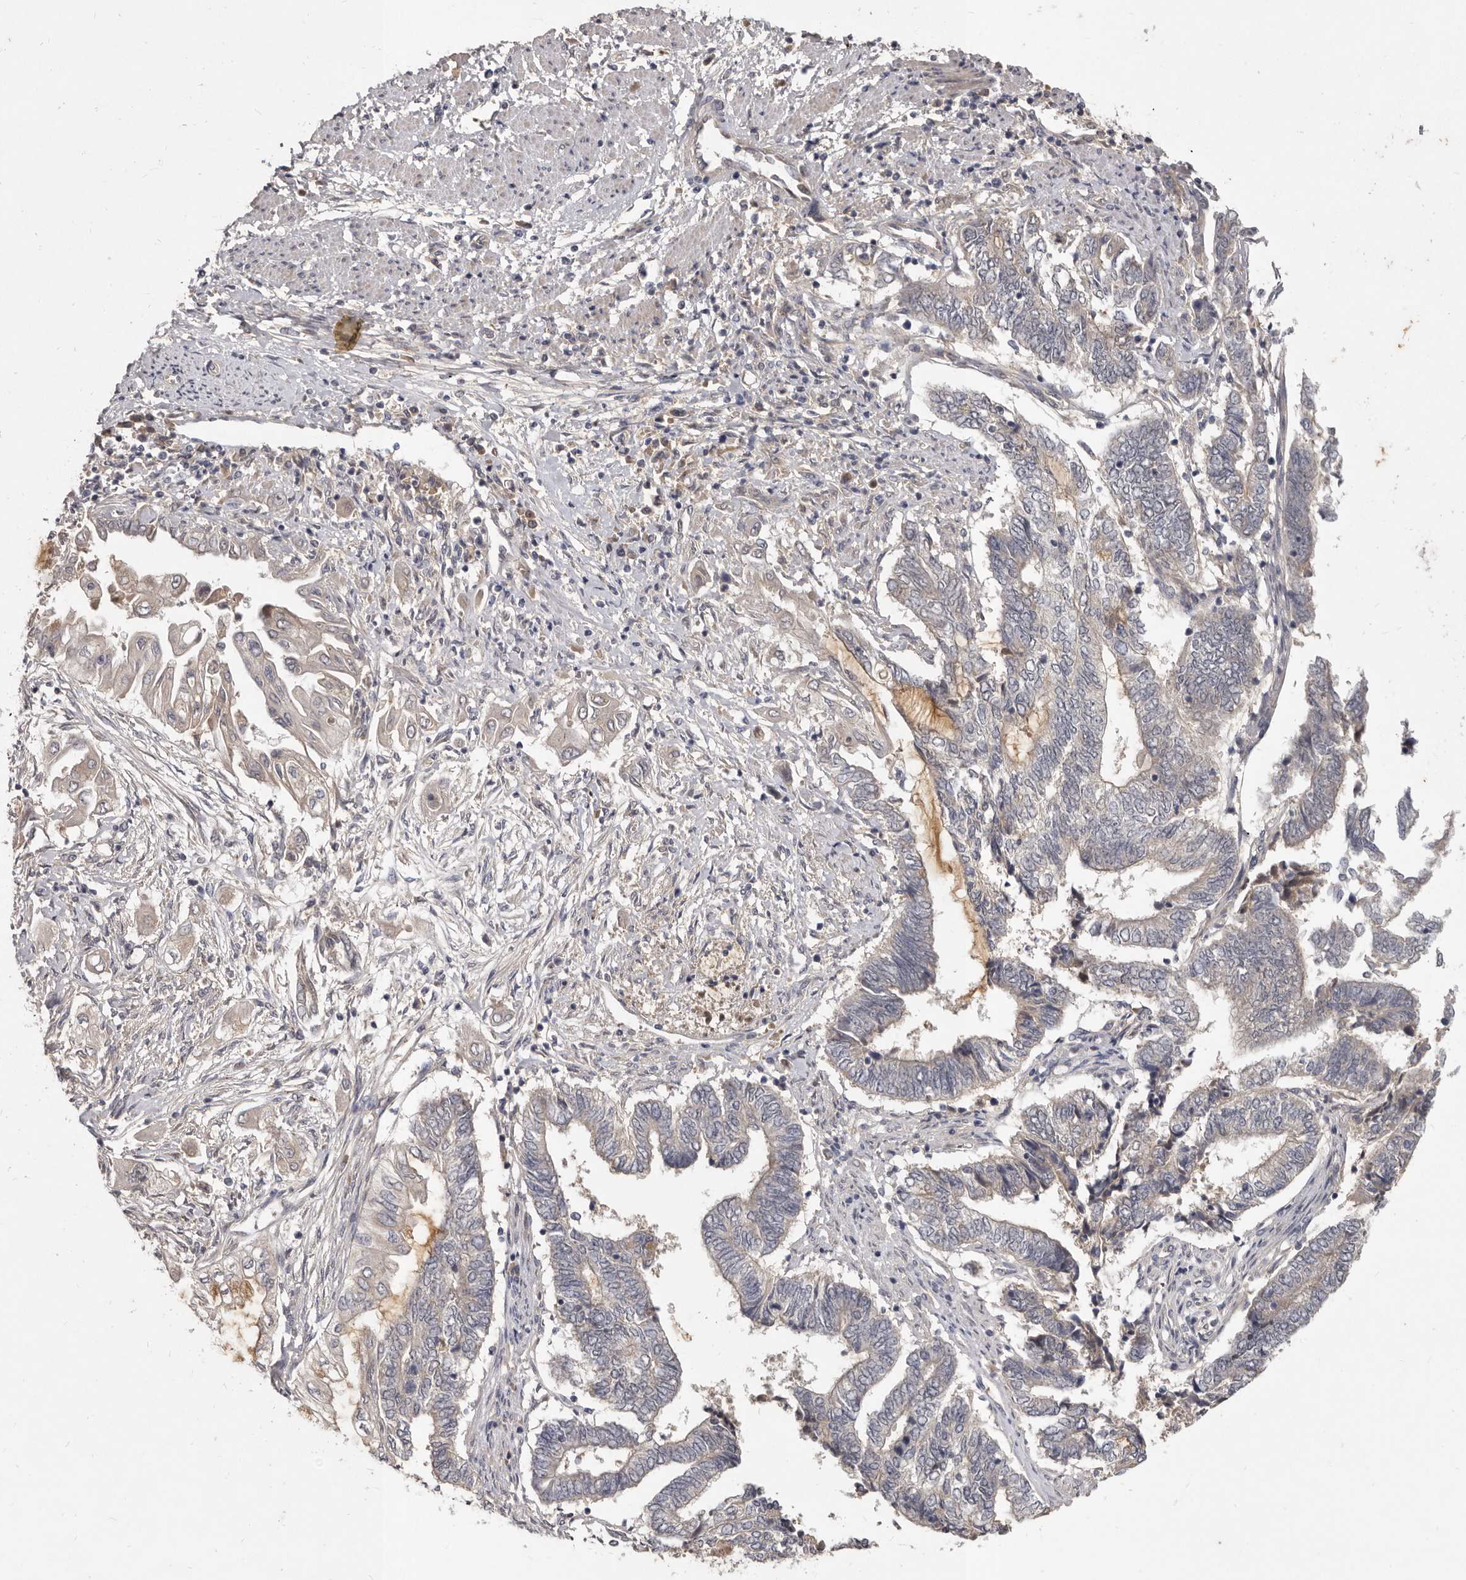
{"staining": {"intensity": "negative", "quantity": "none", "location": "none"}, "tissue": "endometrial cancer", "cell_type": "Tumor cells", "image_type": "cancer", "snomed": [{"axis": "morphology", "description": "Adenocarcinoma, NOS"}, {"axis": "topography", "description": "Uterus"}, {"axis": "topography", "description": "Endometrium"}], "caption": "Immunohistochemistry (IHC) photomicrograph of endometrial adenocarcinoma stained for a protein (brown), which shows no expression in tumor cells.", "gene": "SLC22A1", "patient": {"sex": "female", "age": 70}}